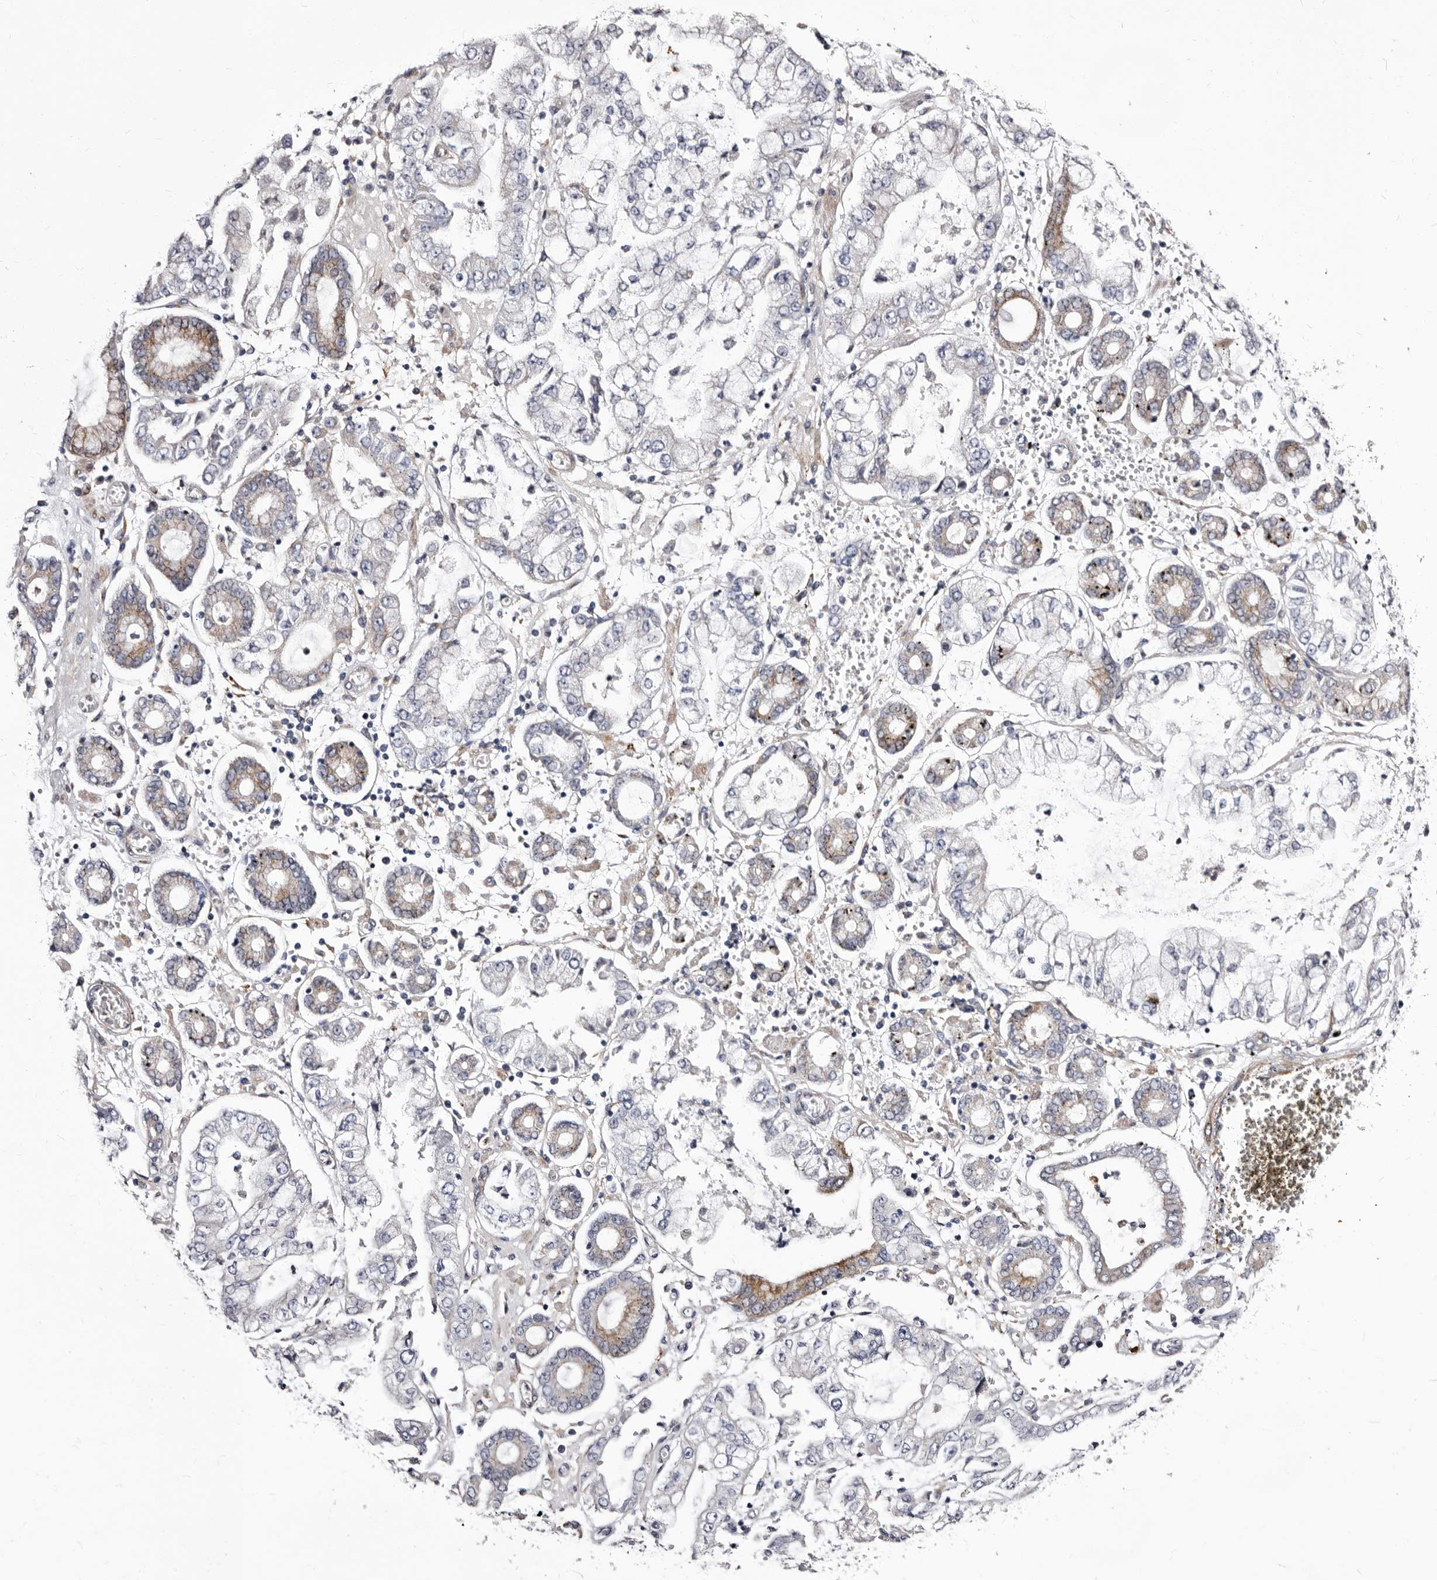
{"staining": {"intensity": "moderate", "quantity": "<25%", "location": "cytoplasmic/membranous"}, "tissue": "stomach cancer", "cell_type": "Tumor cells", "image_type": "cancer", "snomed": [{"axis": "morphology", "description": "Adenocarcinoma, NOS"}, {"axis": "topography", "description": "Stomach"}], "caption": "Human stomach cancer stained with a protein marker exhibits moderate staining in tumor cells.", "gene": "AUNIP", "patient": {"sex": "male", "age": 76}}